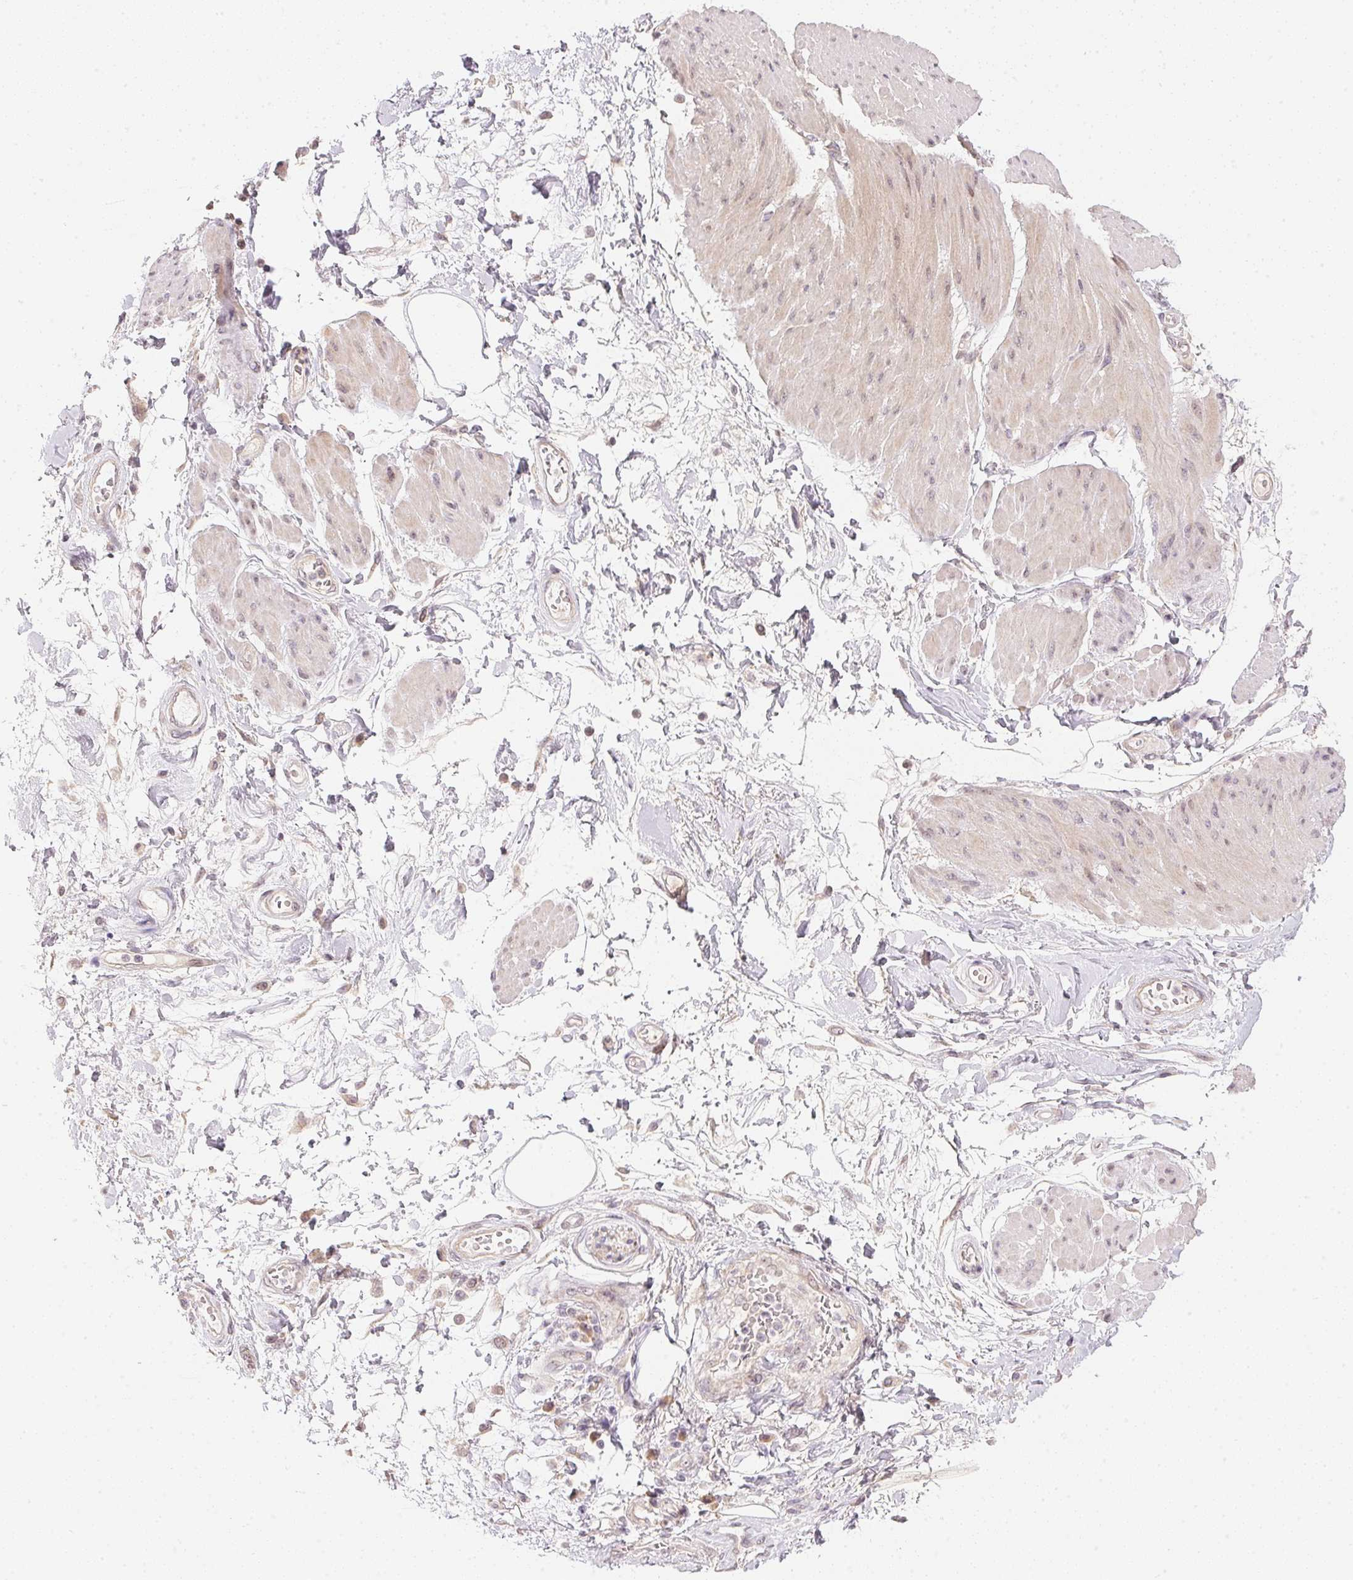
{"staining": {"intensity": "negative", "quantity": "none", "location": "none"}, "tissue": "adipose tissue", "cell_type": "Adipocytes", "image_type": "normal", "snomed": [{"axis": "morphology", "description": "Normal tissue, NOS"}, {"axis": "topography", "description": "Urinary bladder"}, {"axis": "topography", "description": "Peripheral nerve tissue"}], "caption": "A histopathology image of adipose tissue stained for a protein shows no brown staining in adipocytes.", "gene": "TTC23L", "patient": {"sex": "female", "age": 60}}